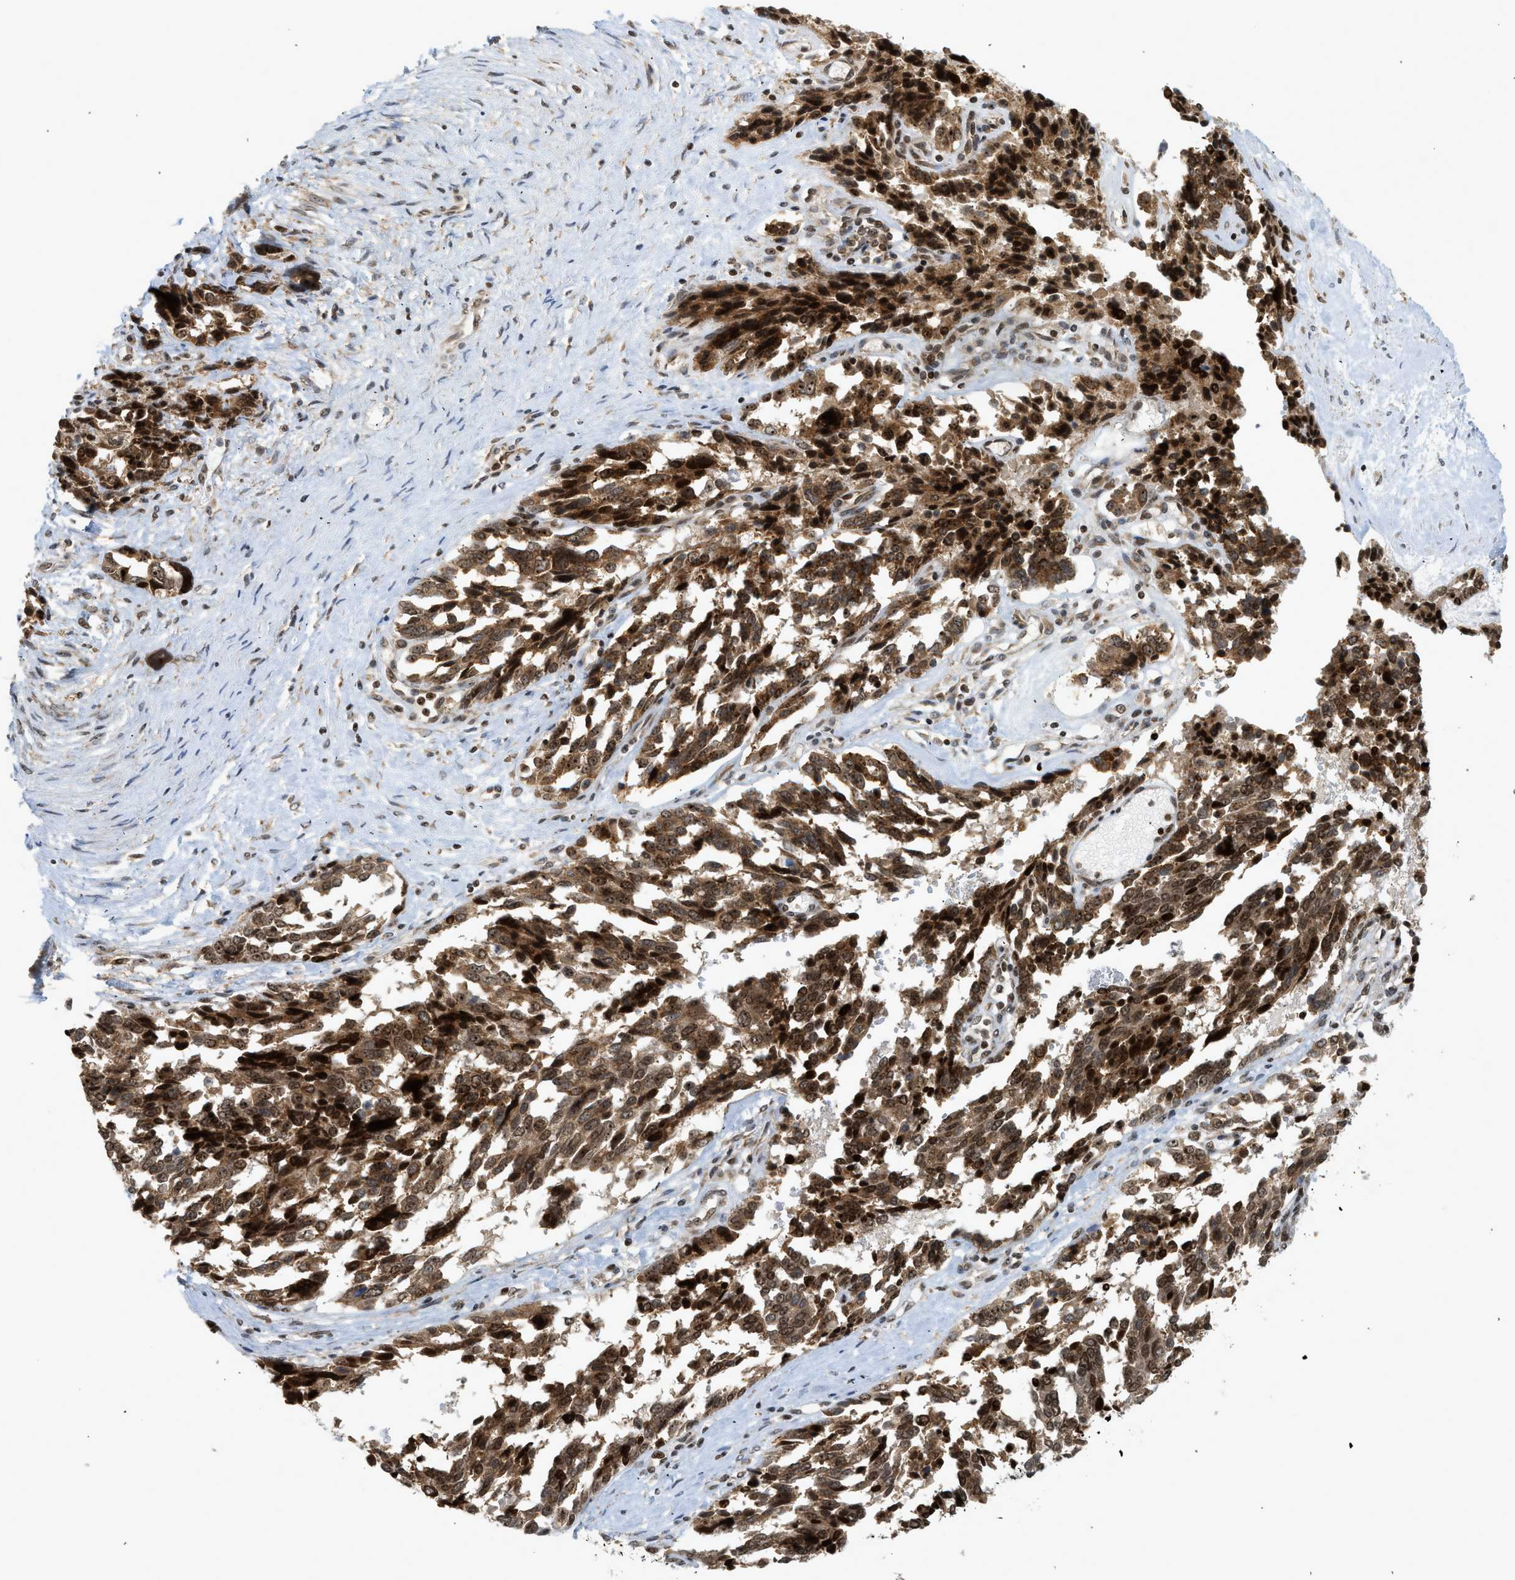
{"staining": {"intensity": "strong", "quantity": ">75%", "location": "cytoplasmic/membranous,nuclear"}, "tissue": "ovarian cancer", "cell_type": "Tumor cells", "image_type": "cancer", "snomed": [{"axis": "morphology", "description": "Cystadenocarcinoma, serous, NOS"}, {"axis": "topography", "description": "Ovary"}], "caption": "A high amount of strong cytoplasmic/membranous and nuclear expression is identified in approximately >75% of tumor cells in ovarian cancer tissue. (DAB = brown stain, brightfield microscopy at high magnification).", "gene": "ZNF22", "patient": {"sex": "female", "age": 44}}